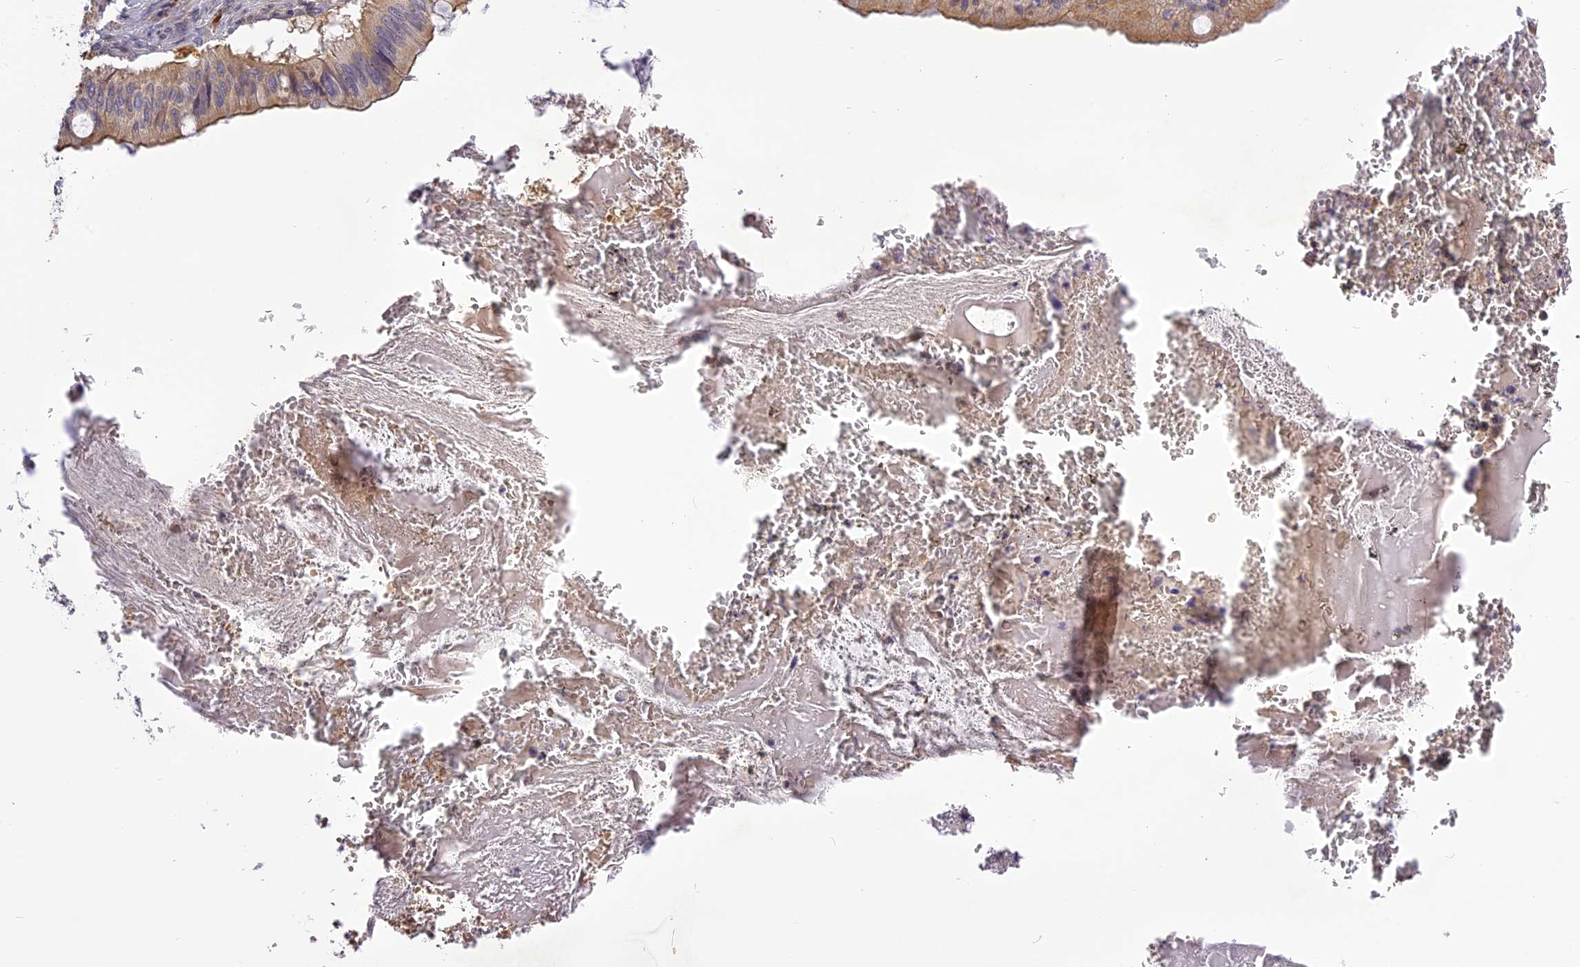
{"staining": {"intensity": "weak", "quantity": "25%-75%", "location": "cytoplasmic/membranous"}, "tissue": "cervical cancer", "cell_type": "Tumor cells", "image_type": "cancer", "snomed": [{"axis": "morphology", "description": "Adenocarcinoma, NOS"}, {"axis": "topography", "description": "Cervix"}], "caption": "Immunohistochemical staining of adenocarcinoma (cervical) displays weak cytoplasmic/membranous protein positivity in approximately 25%-75% of tumor cells.", "gene": "FNIP2", "patient": {"sex": "female", "age": 42}}